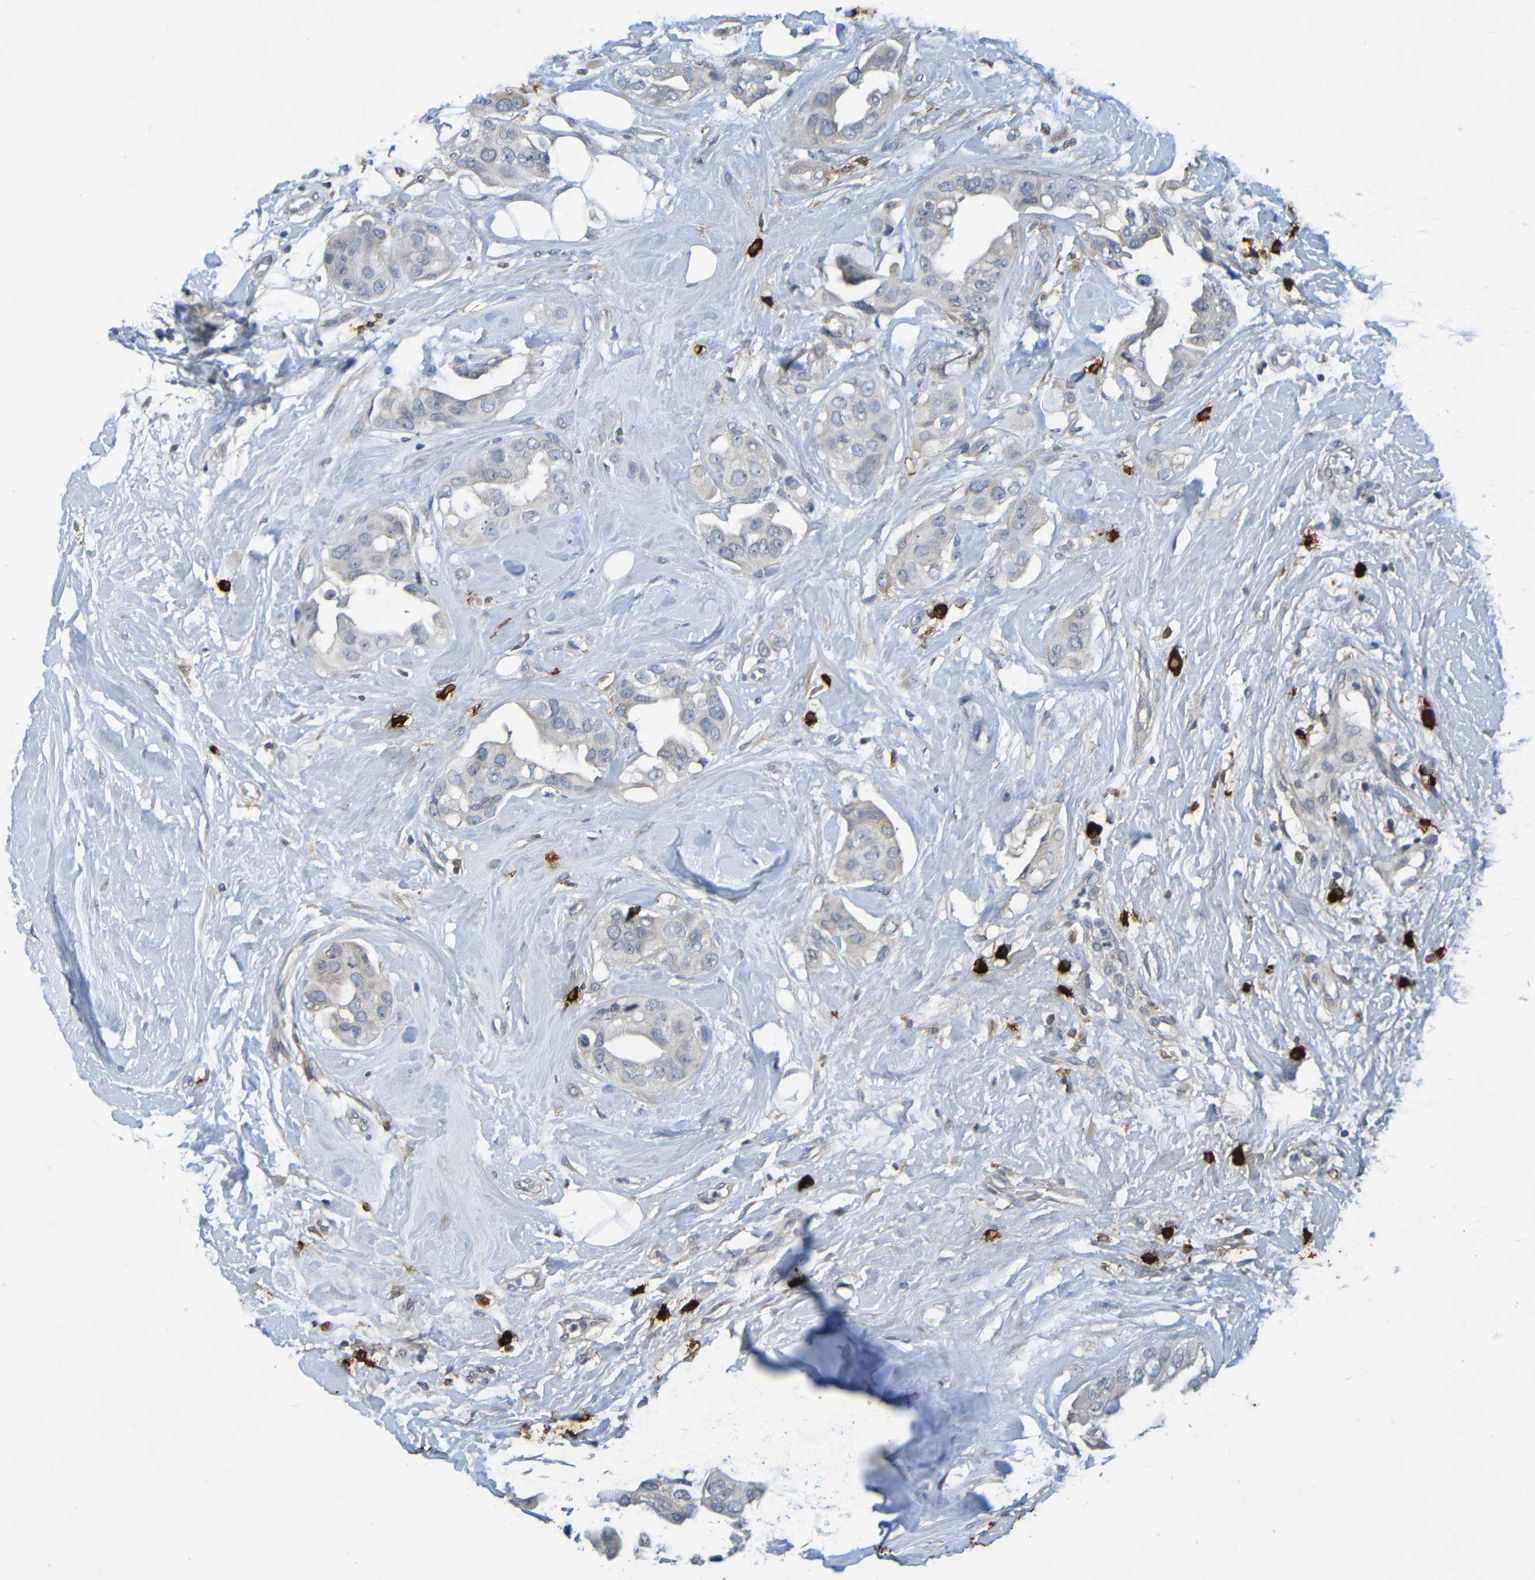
{"staining": {"intensity": "negative", "quantity": "none", "location": "none"}, "tissue": "breast cancer", "cell_type": "Tumor cells", "image_type": "cancer", "snomed": [{"axis": "morphology", "description": "Duct carcinoma"}, {"axis": "topography", "description": "Breast"}], "caption": "High magnification brightfield microscopy of intraductal carcinoma (breast) stained with DAB (brown) and counterstained with hematoxylin (blue): tumor cells show no significant expression. (Brightfield microscopy of DAB immunohistochemistry (IHC) at high magnification).", "gene": "C3AR1", "patient": {"sex": "female", "age": 40}}